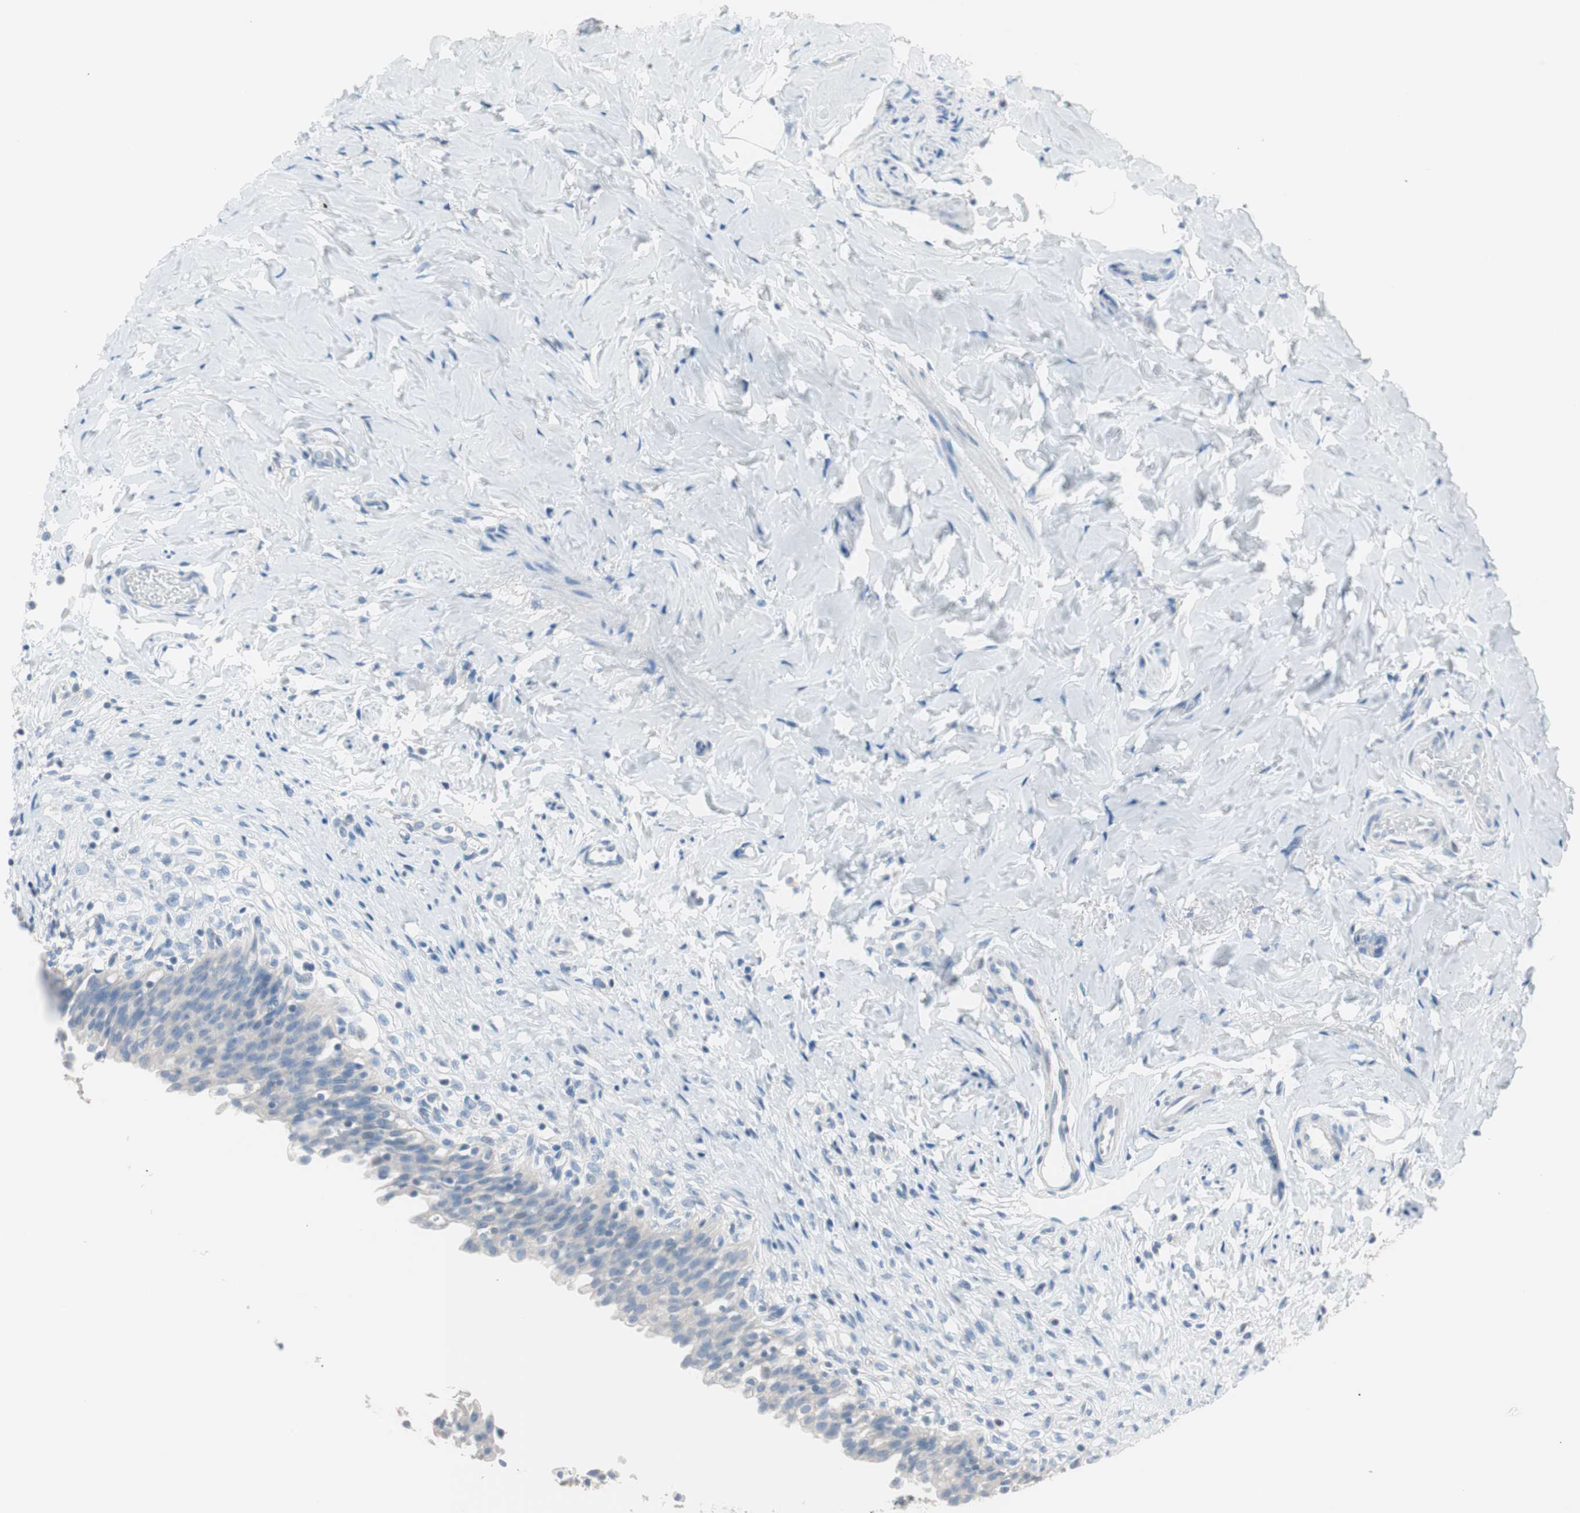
{"staining": {"intensity": "negative", "quantity": "none", "location": "none"}, "tissue": "urinary bladder", "cell_type": "Urothelial cells", "image_type": "normal", "snomed": [{"axis": "morphology", "description": "Normal tissue, NOS"}, {"axis": "morphology", "description": "Inflammation, NOS"}, {"axis": "topography", "description": "Urinary bladder"}], "caption": "Immunohistochemistry (IHC) histopathology image of normal urinary bladder: human urinary bladder stained with DAB reveals no significant protein staining in urothelial cells.", "gene": "VIL1", "patient": {"sex": "female", "age": 80}}